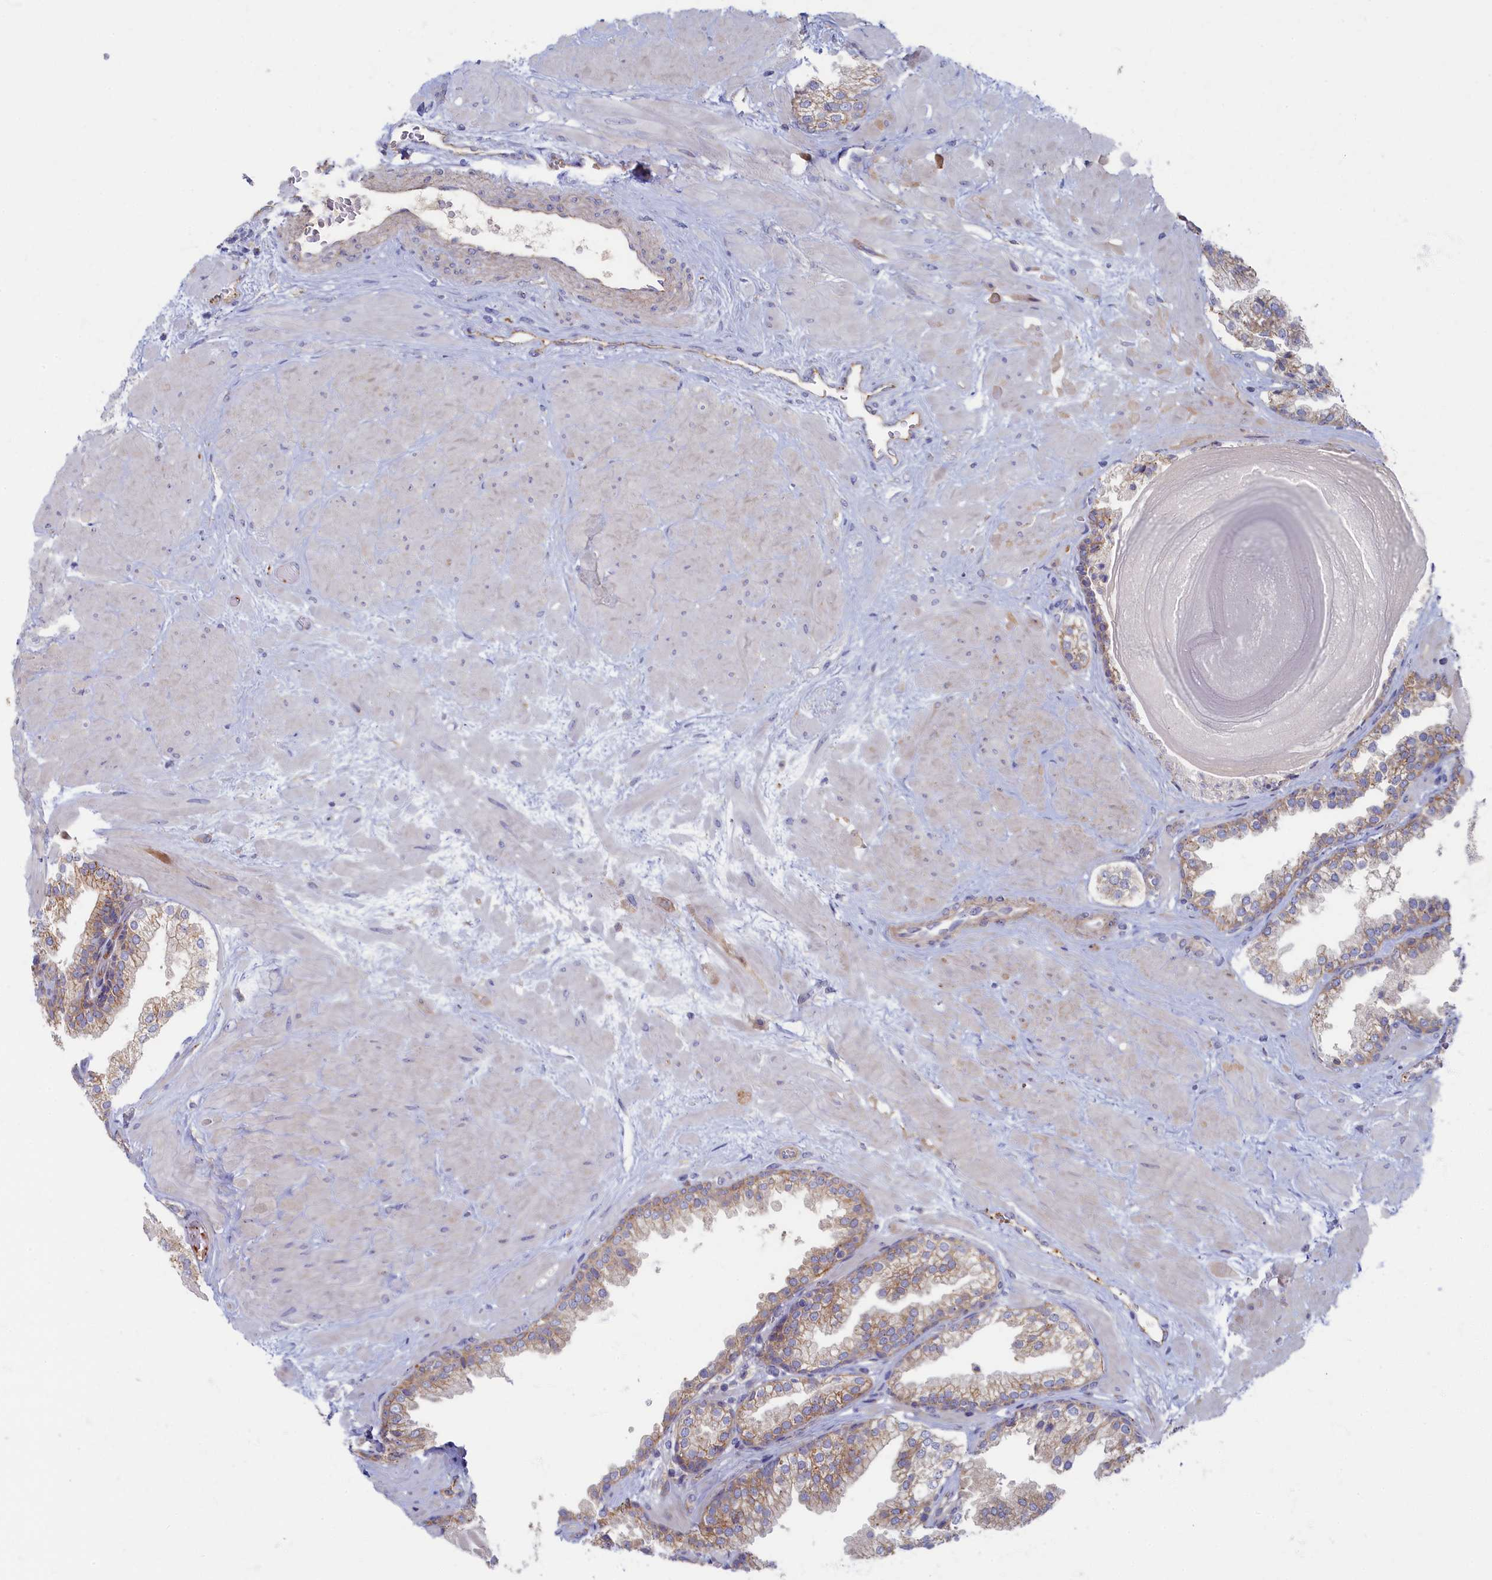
{"staining": {"intensity": "moderate", "quantity": "25%-75%", "location": "cytoplasmic/membranous"}, "tissue": "prostate", "cell_type": "Glandular cells", "image_type": "normal", "snomed": [{"axis": "morphology", "description": "Normal tissue, NOS"}, {"axis": "topography", "description": "Prostate"}], "caption": "Immunohistochemical staining of normal prostate exhibits 25%-75% levels of moderate cytoplasmic/membranous protein expression in approximately 25%-75% of glandular cells.", "gene": "PSMG2", "patient": {"sex": "male", "age": 48}}